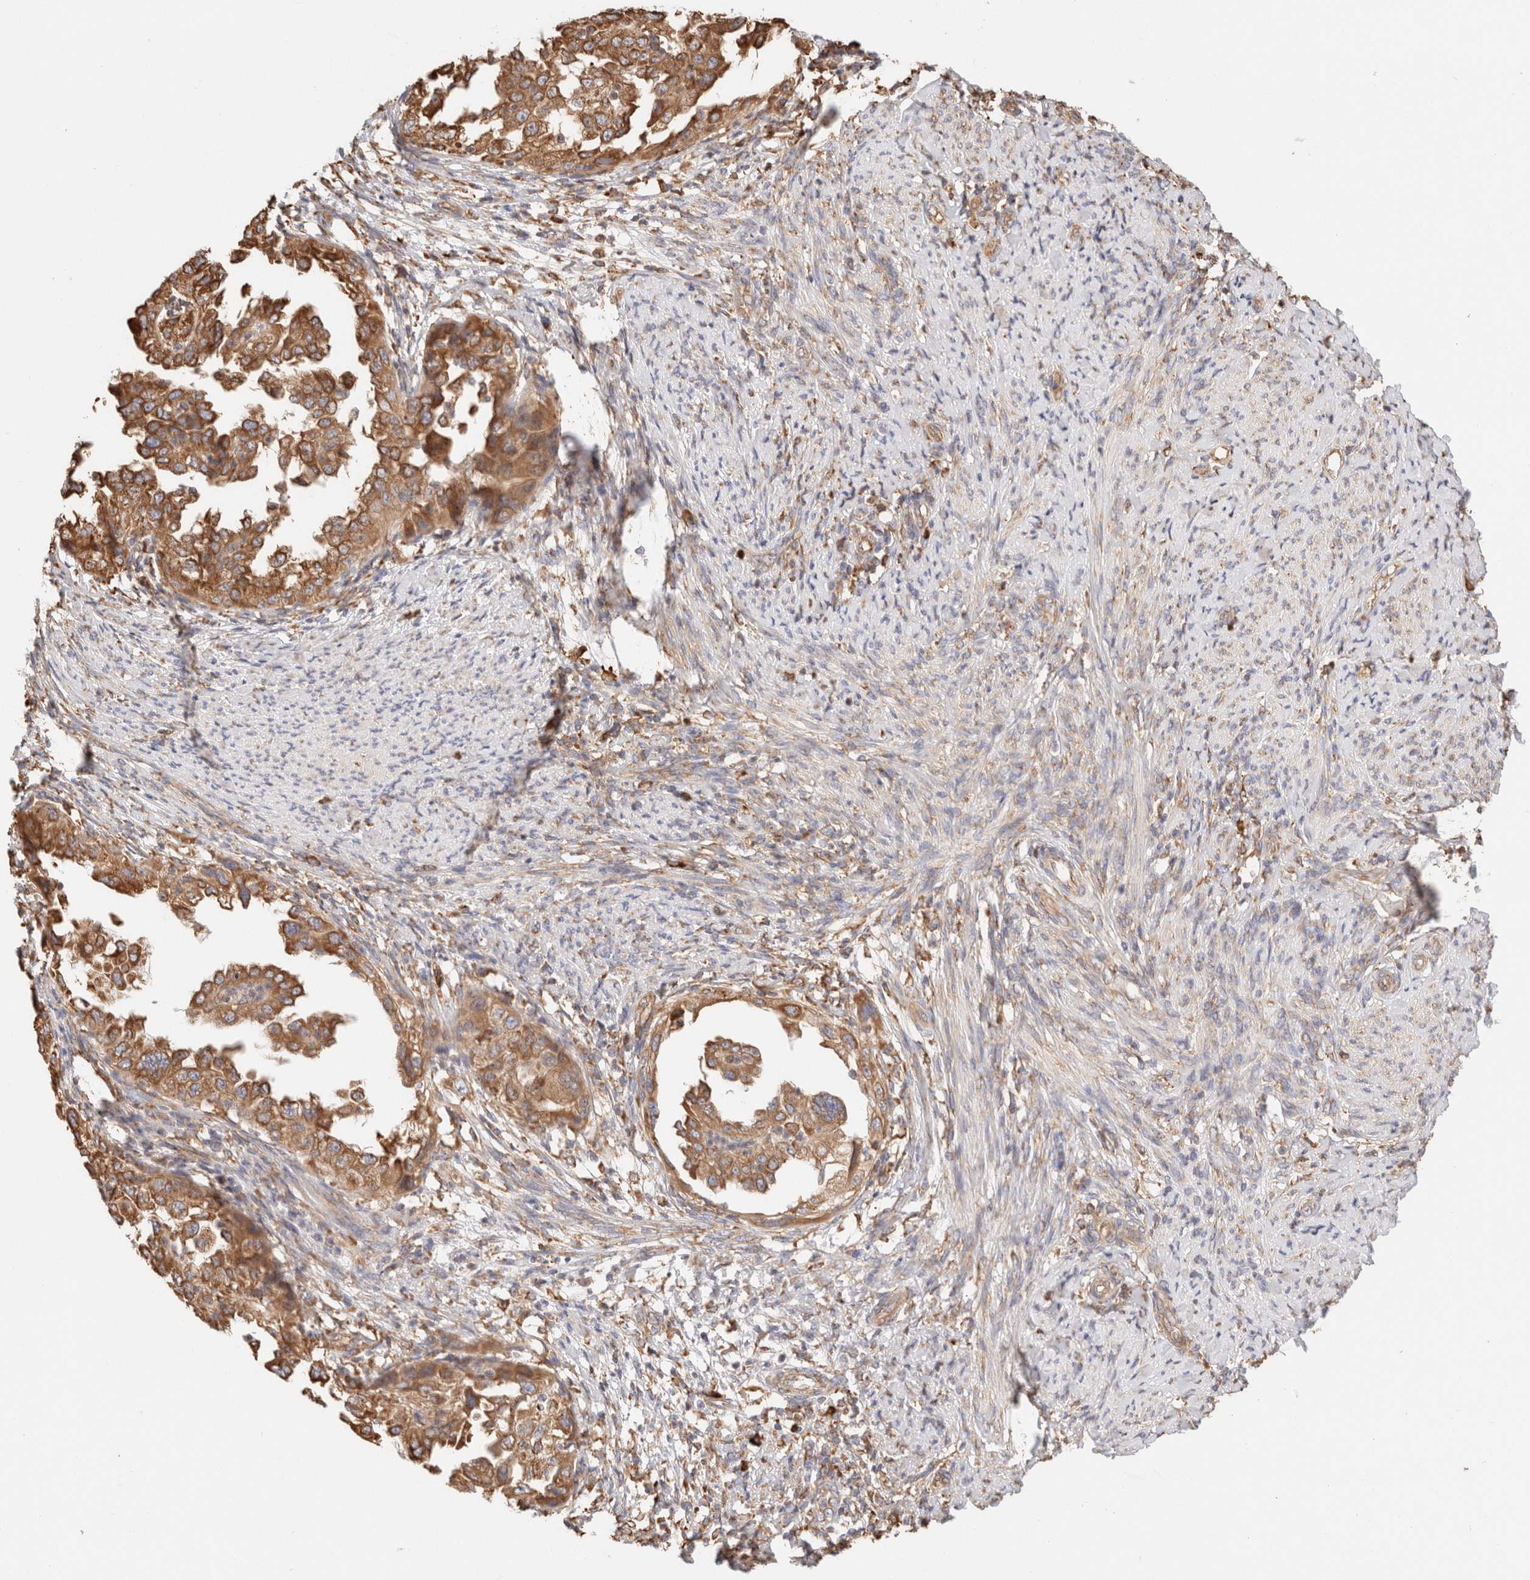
{"staining": {"intensity": "strong", "quantity": ">75%", "location": "cytoplasmic/membranous"}, "tissue": "endometrial cancer", "cell_type": "Tumor cells", "image_type": "cancer", "snomed": [{"axis": "morphology", "description": "Adenocarcinoma, NOS"}, {"axis": "topography", "description": "Endometrium"}], "caption": "The immunohistochemical stain highlights strong cytoplasmic/membranous staining in tumor cells of endometrial cancer tissue.", "gene": "FER", "patient": {"sex": "female", "age": 85}}